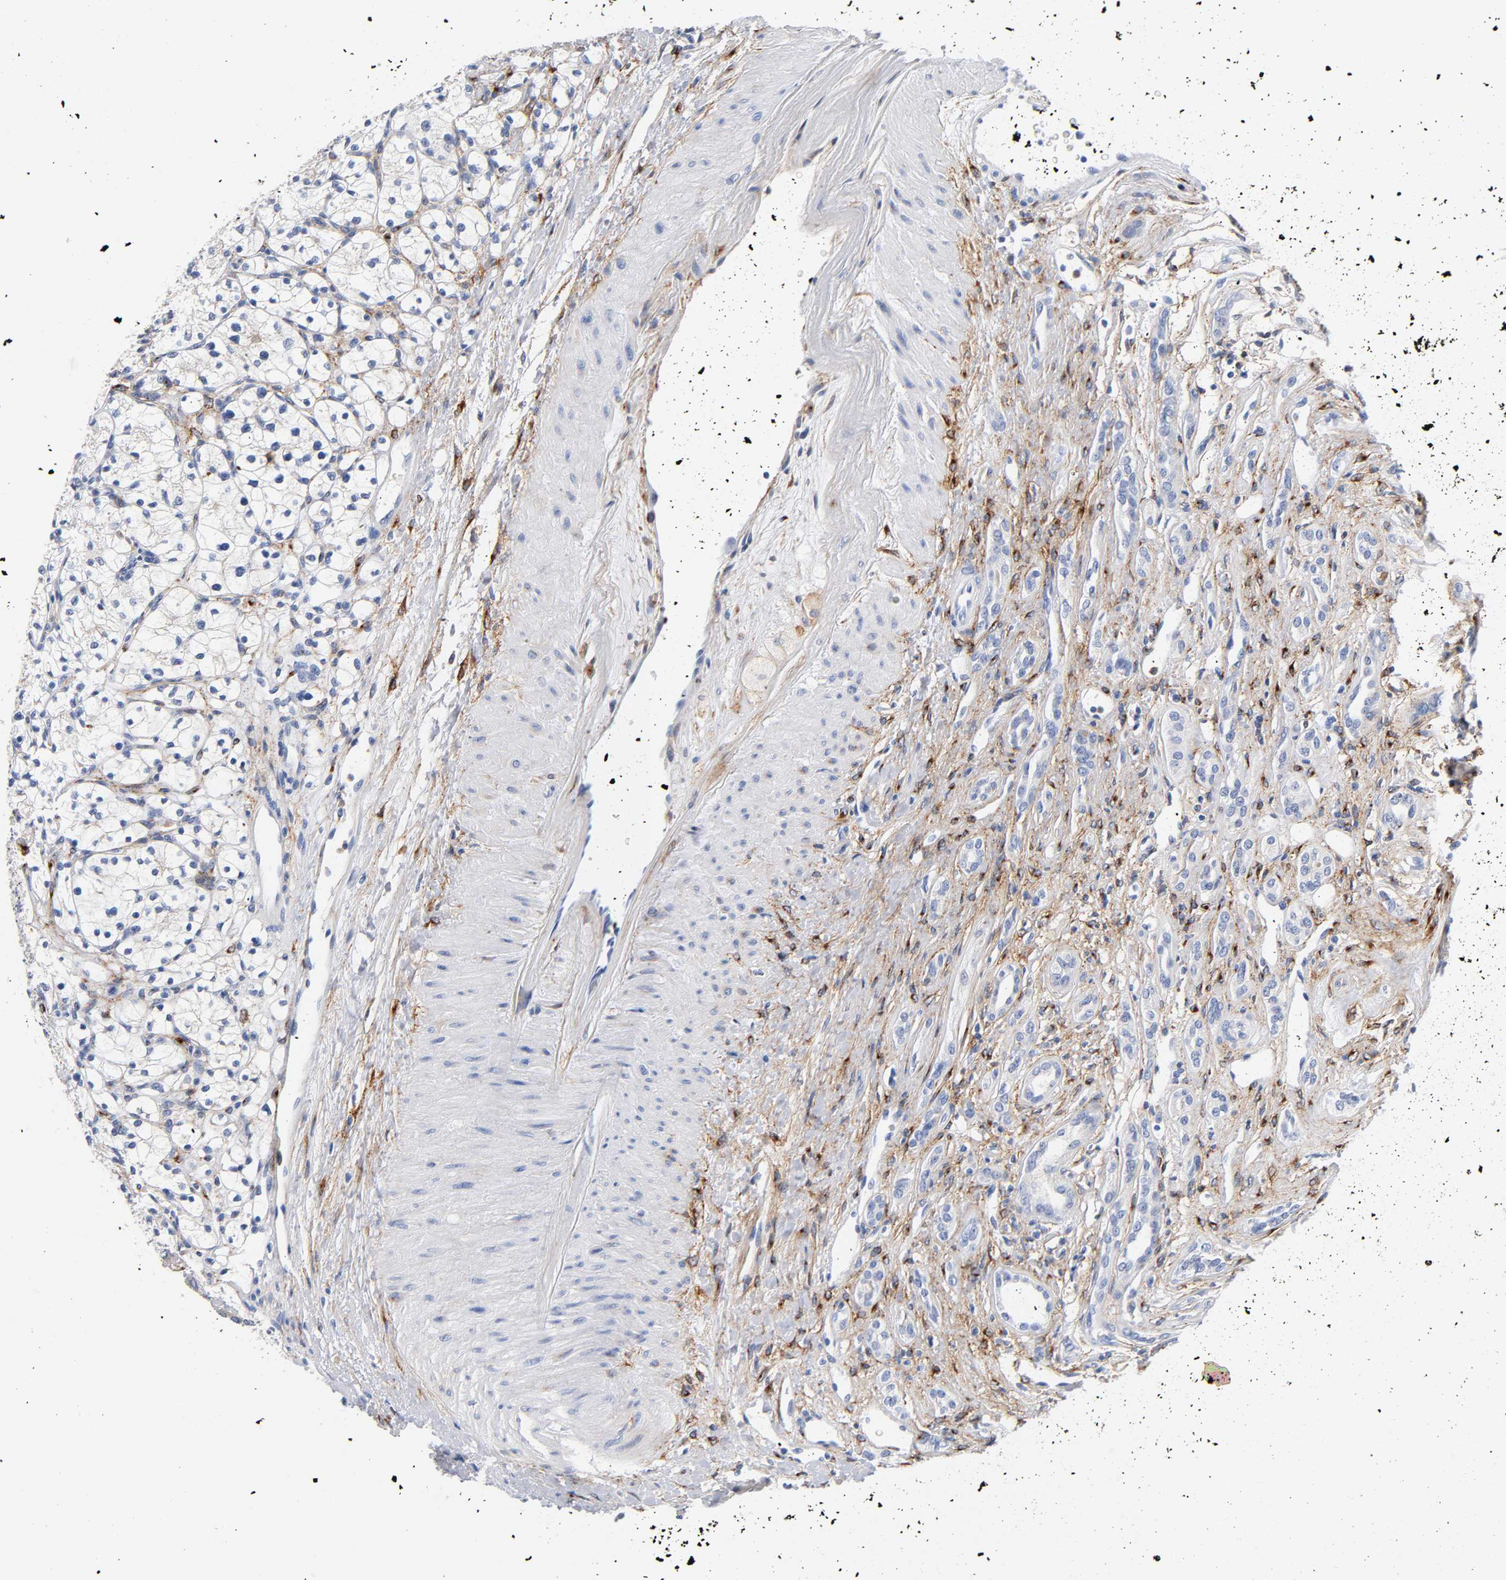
{"staining": {"intensity": "negative", "quantity": "none", "location": "none"}, "tissue": "renal cancer", "cell_type": "Tumor cells", "image_type": "cancer", "snomed": [{"axis": "morphology", "description": "Adenocarcinoma, NOS"}, {"axis": "topography", "description": "Kidney"}], "caption": "Immunohistochemistry (IHC) of human adenocarcinoma (renal) reveals no expression in tumor cells.", "gene": "LRP1", "patient": {"sex": "female", "age": 60}}